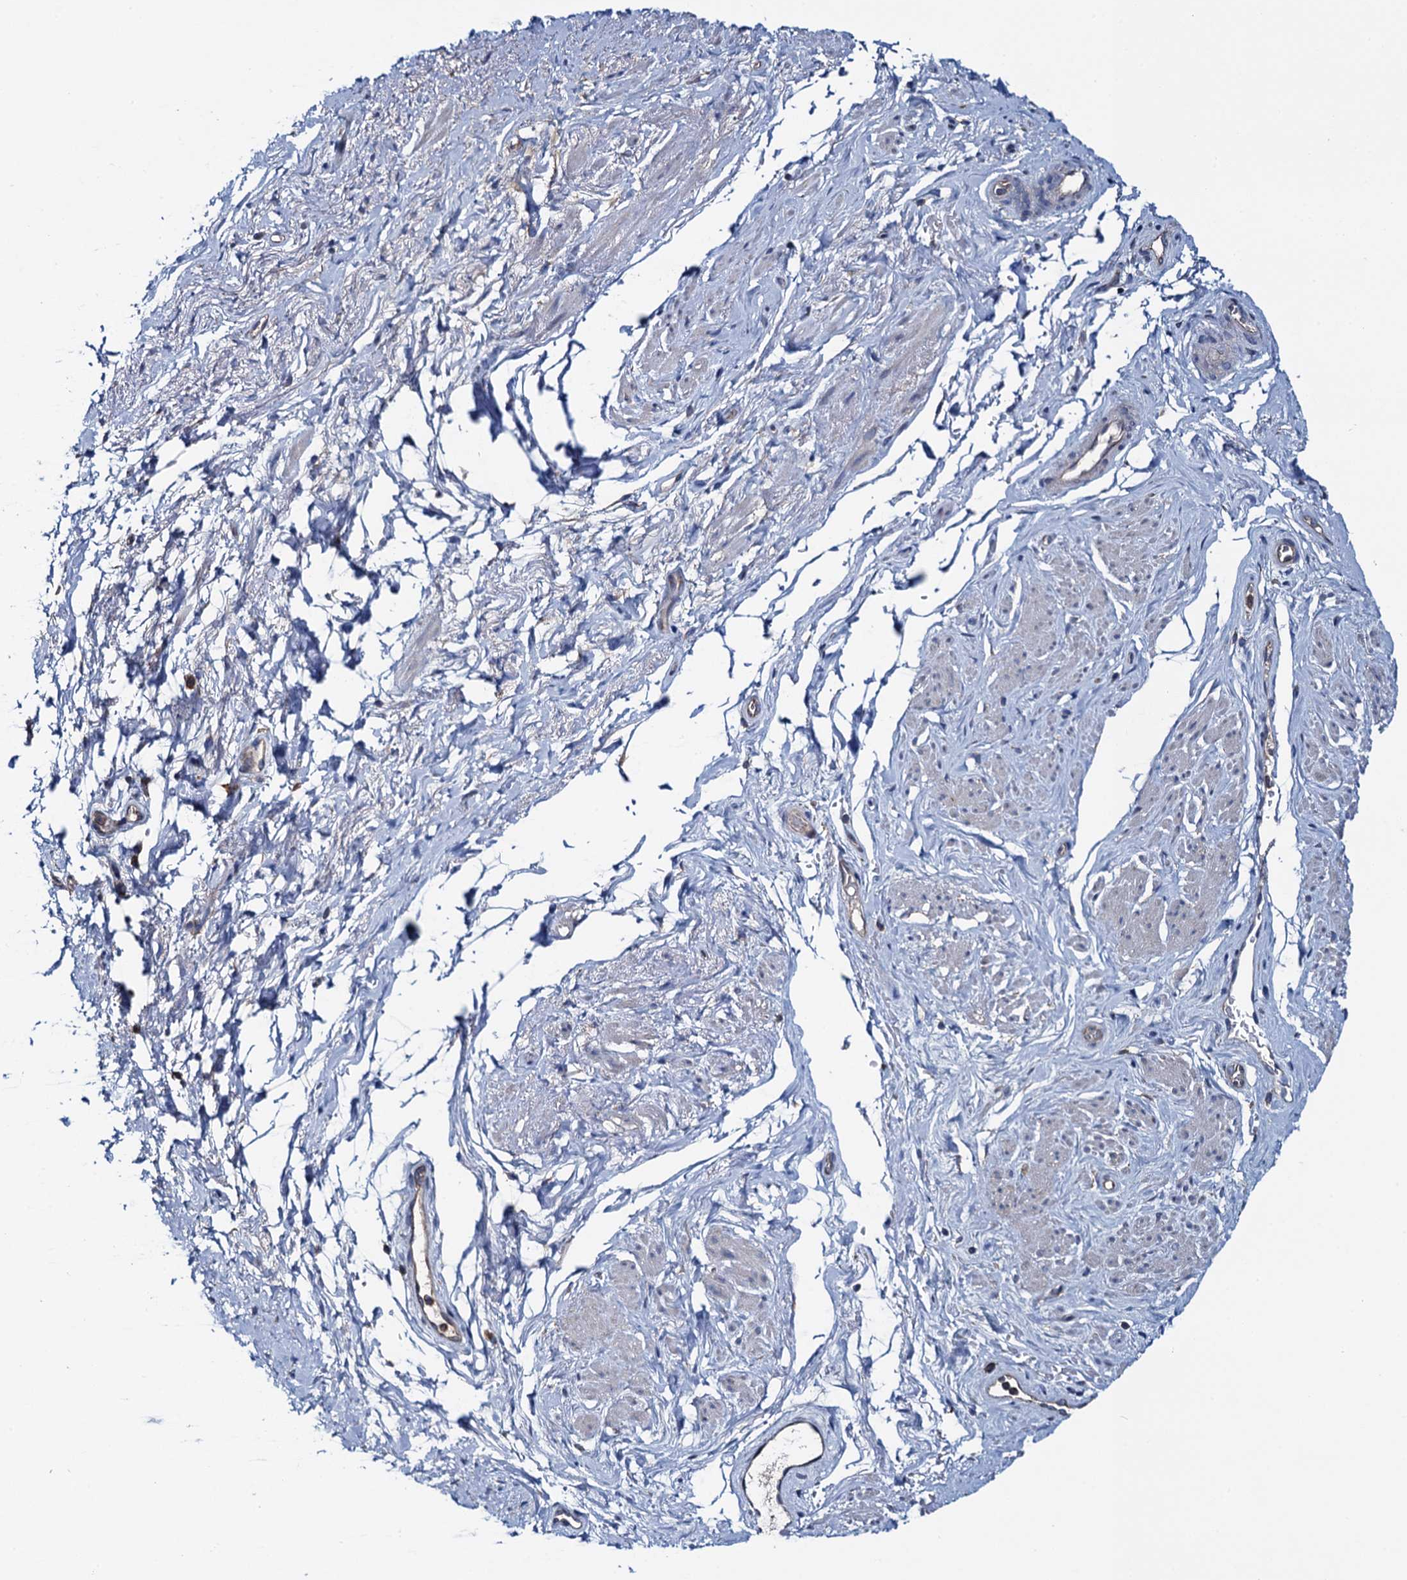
{"staining": {"intensity": "negative", "quantity": "none", "location": "none"}, "tissue": "smooth muscle", "cell_type": "Smooth muscle cells", "image_type": "normal", "snomed": [{"axis": "morphology", "description": "Normal tissue, NOS"}, {"axis": "topography", "description": "Smooth muscle"}, {"axis": "topography", "description": "Peripheral nerve tissue"}], "caption": "A histopathology image of smooth muscle stained for a protein demonstrates no brown staining in smooth muscle cells.", "gene": "ADCY9", "patient": {"sex": "male", "age": 69}}